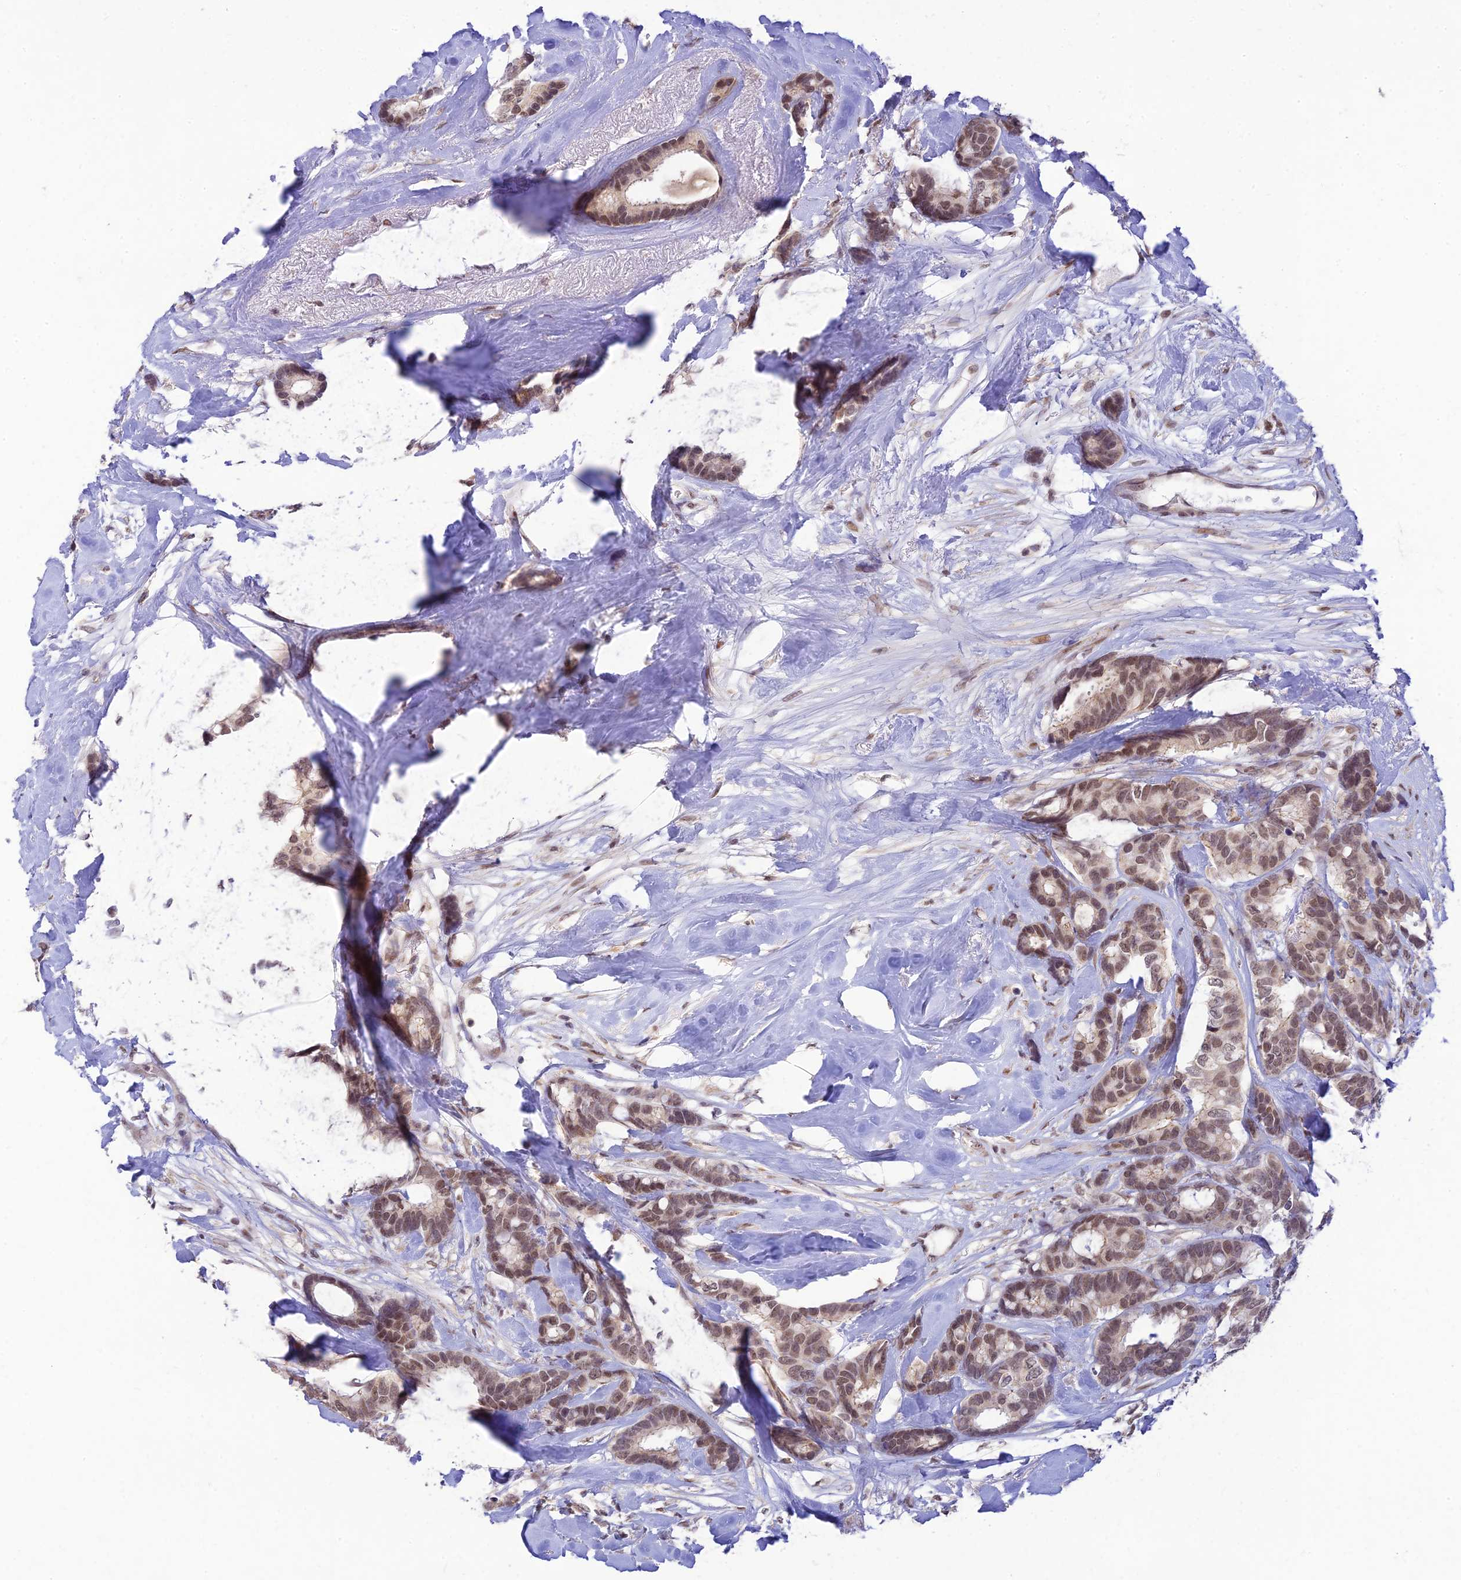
{"staining": {"intensity": "moderate", "quantity": ">75%", "location": "nuclear"}, "tissue": "breast cancer", "cell_type": "Tumor cells", "image_type": "cancer", "snomed": [{"axis": "morphology", "description": "Duct carcinoma"}, {"axis": "topography", "description": "Breast"}], "caption": "DAB immunohistochemical staining of human breast intraductal carcinoma demonstrates moderate nuclear protein positivity in approximately >75% of tumor cells. (brown staining indicates protein expression, while blue staining denotes nuclei).", "gene": "MICOS13", "patient": {"sex": "female", "age": 87}}